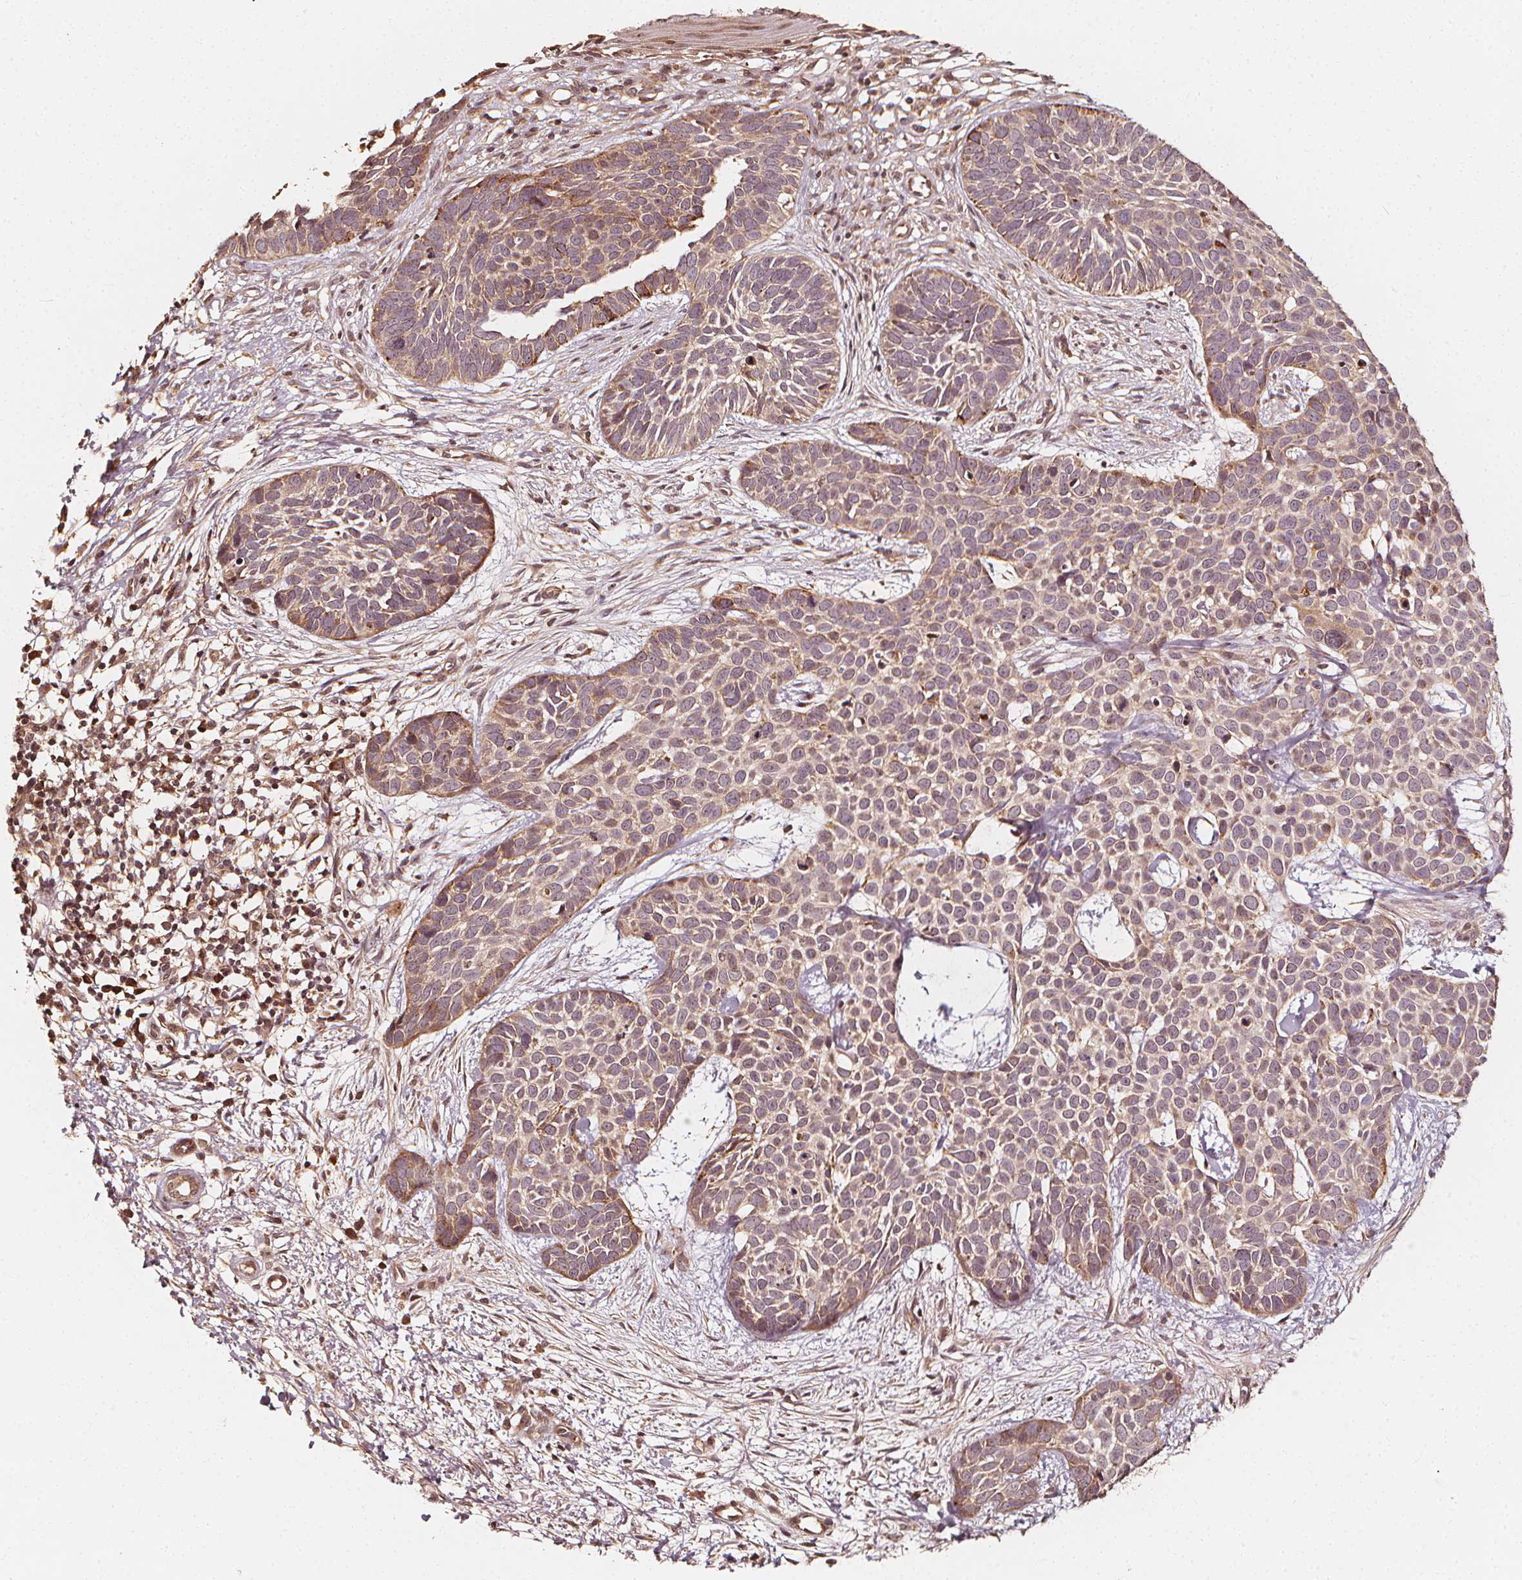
{"staining": {"intensity": "weak", "quantity": ">75%", "location": "cytoplasmic/membranous"}, "tissue": "skin cancer", "cell_type": "Tumor cells", "image_type": "cancer", "snomed": [{"axis": "morphology", "description": "Basal cell carcinoma"}, {"axis": "topography", "description": "Skin"}], "caption": "Protein staining by immunohistochemistry (IHC) shows weak cytoplasmic/membranous positivity in approximately >75% of tumor cells in skin basal cell carcinoma. (Brightfield microscopy of DAB IHC at high magnification).", "gene": "NPC1", "patient": {"sex": "male", "age": 69}}